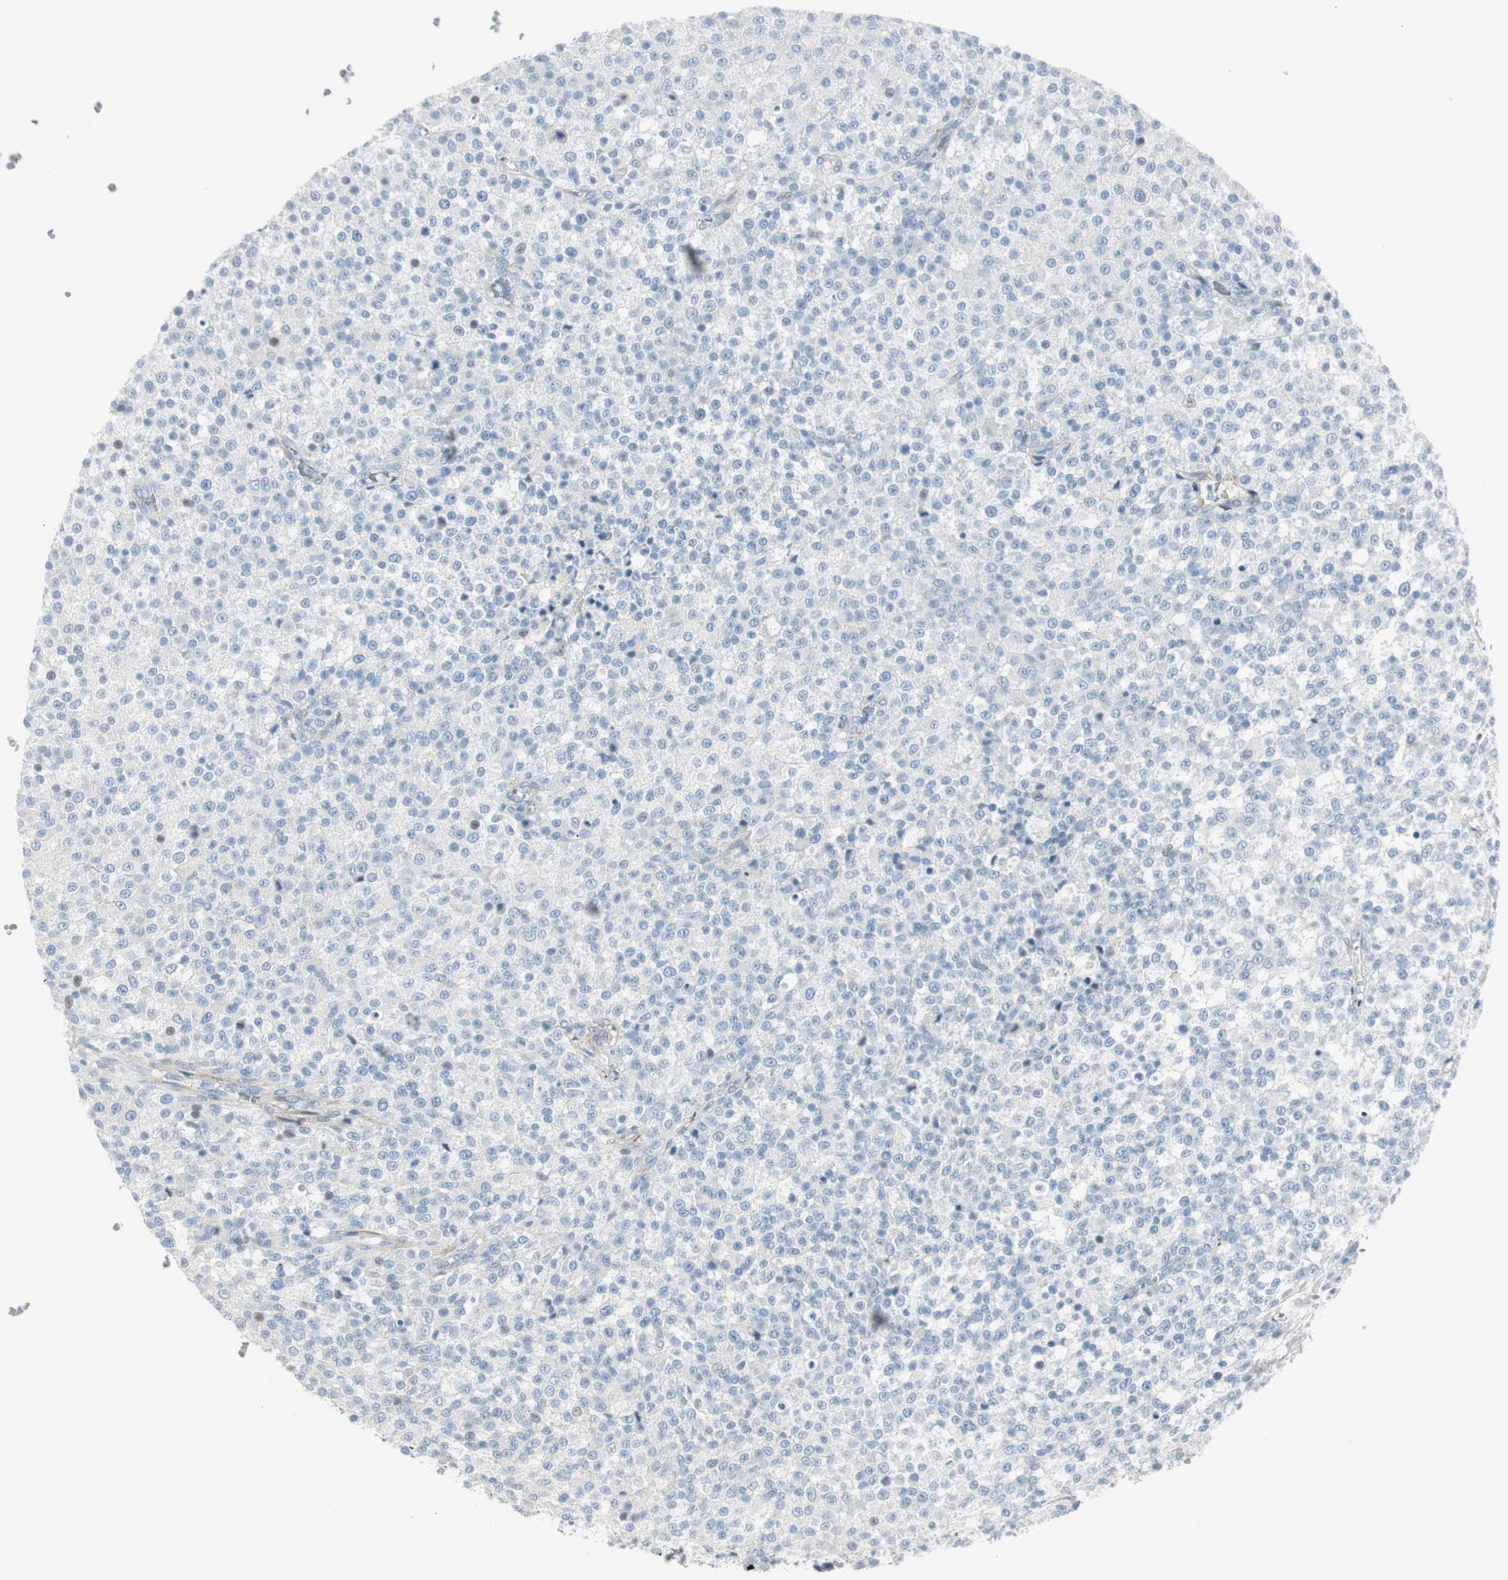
{"staining": {"intensity": "negative", "quantity": "none", "location": "none"}, "tissue": "testis cancer", "cell_type": "Tumor cells", "image_type": "cancer", "snomed": [{"axis": "morphology", "description": "Seminoma, NOS"}, {"axis": "topography", "description": "Testis"}], "caption": "Human testis cancer (seminoma) stained for a protein using immunohistochemistry shows no expression in tumor cells.", "gene": "CACNA2D1", "patient": {"sex": "male", "age": 59}}